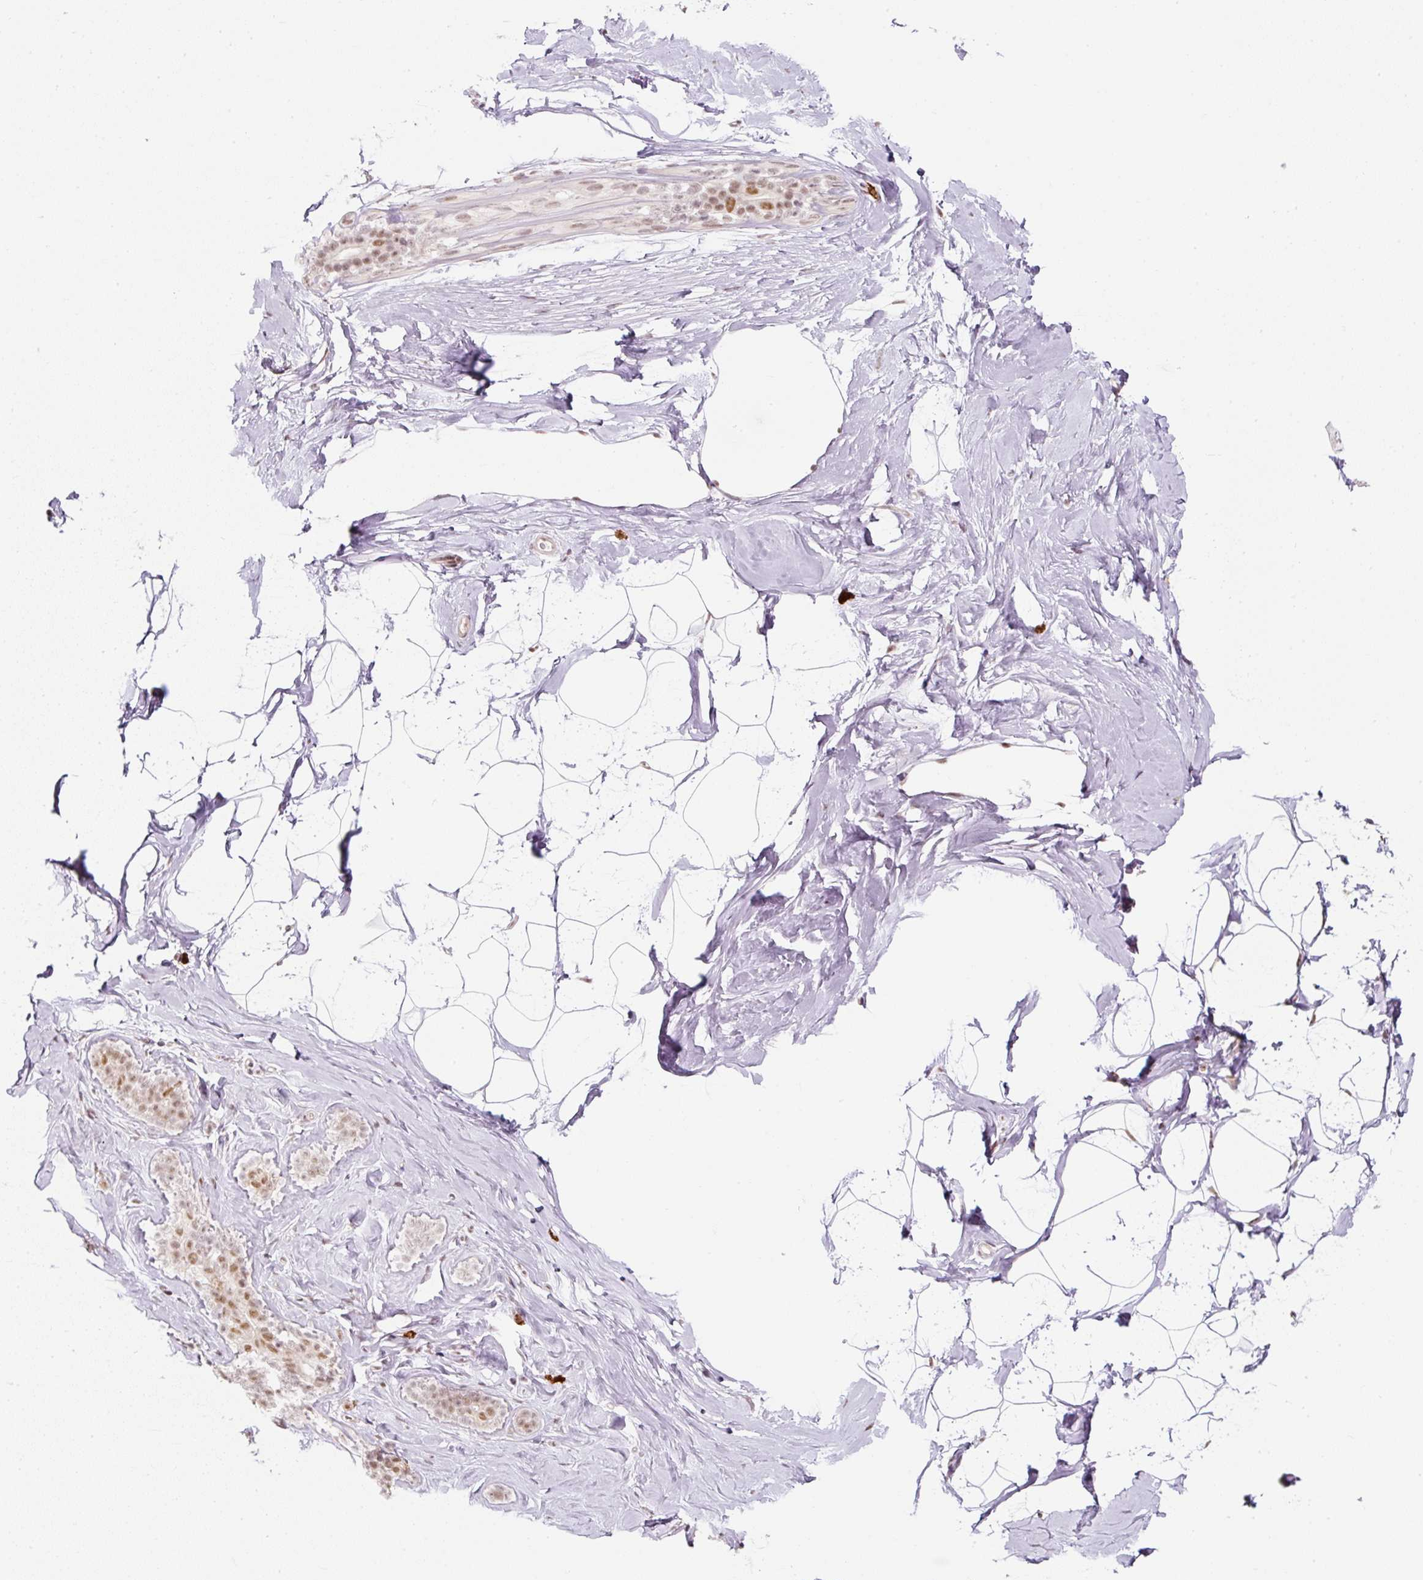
{"staining": {"intensity": "negative", "quantity": "none", "location": "none"}, "tissue": "breast", "cell_type": "Adipocytes", "image_type": "normal", "snomed": [{"axis": "morphology", "description": "Normal tissue, NOS"}, {"axis": "topography", "description": "Breast"}], "caption": "The IHC image has no significant staining in adipocytes of breast.", "gene": "U2AF2", "patient": {"sex": "female", "age": 32}}